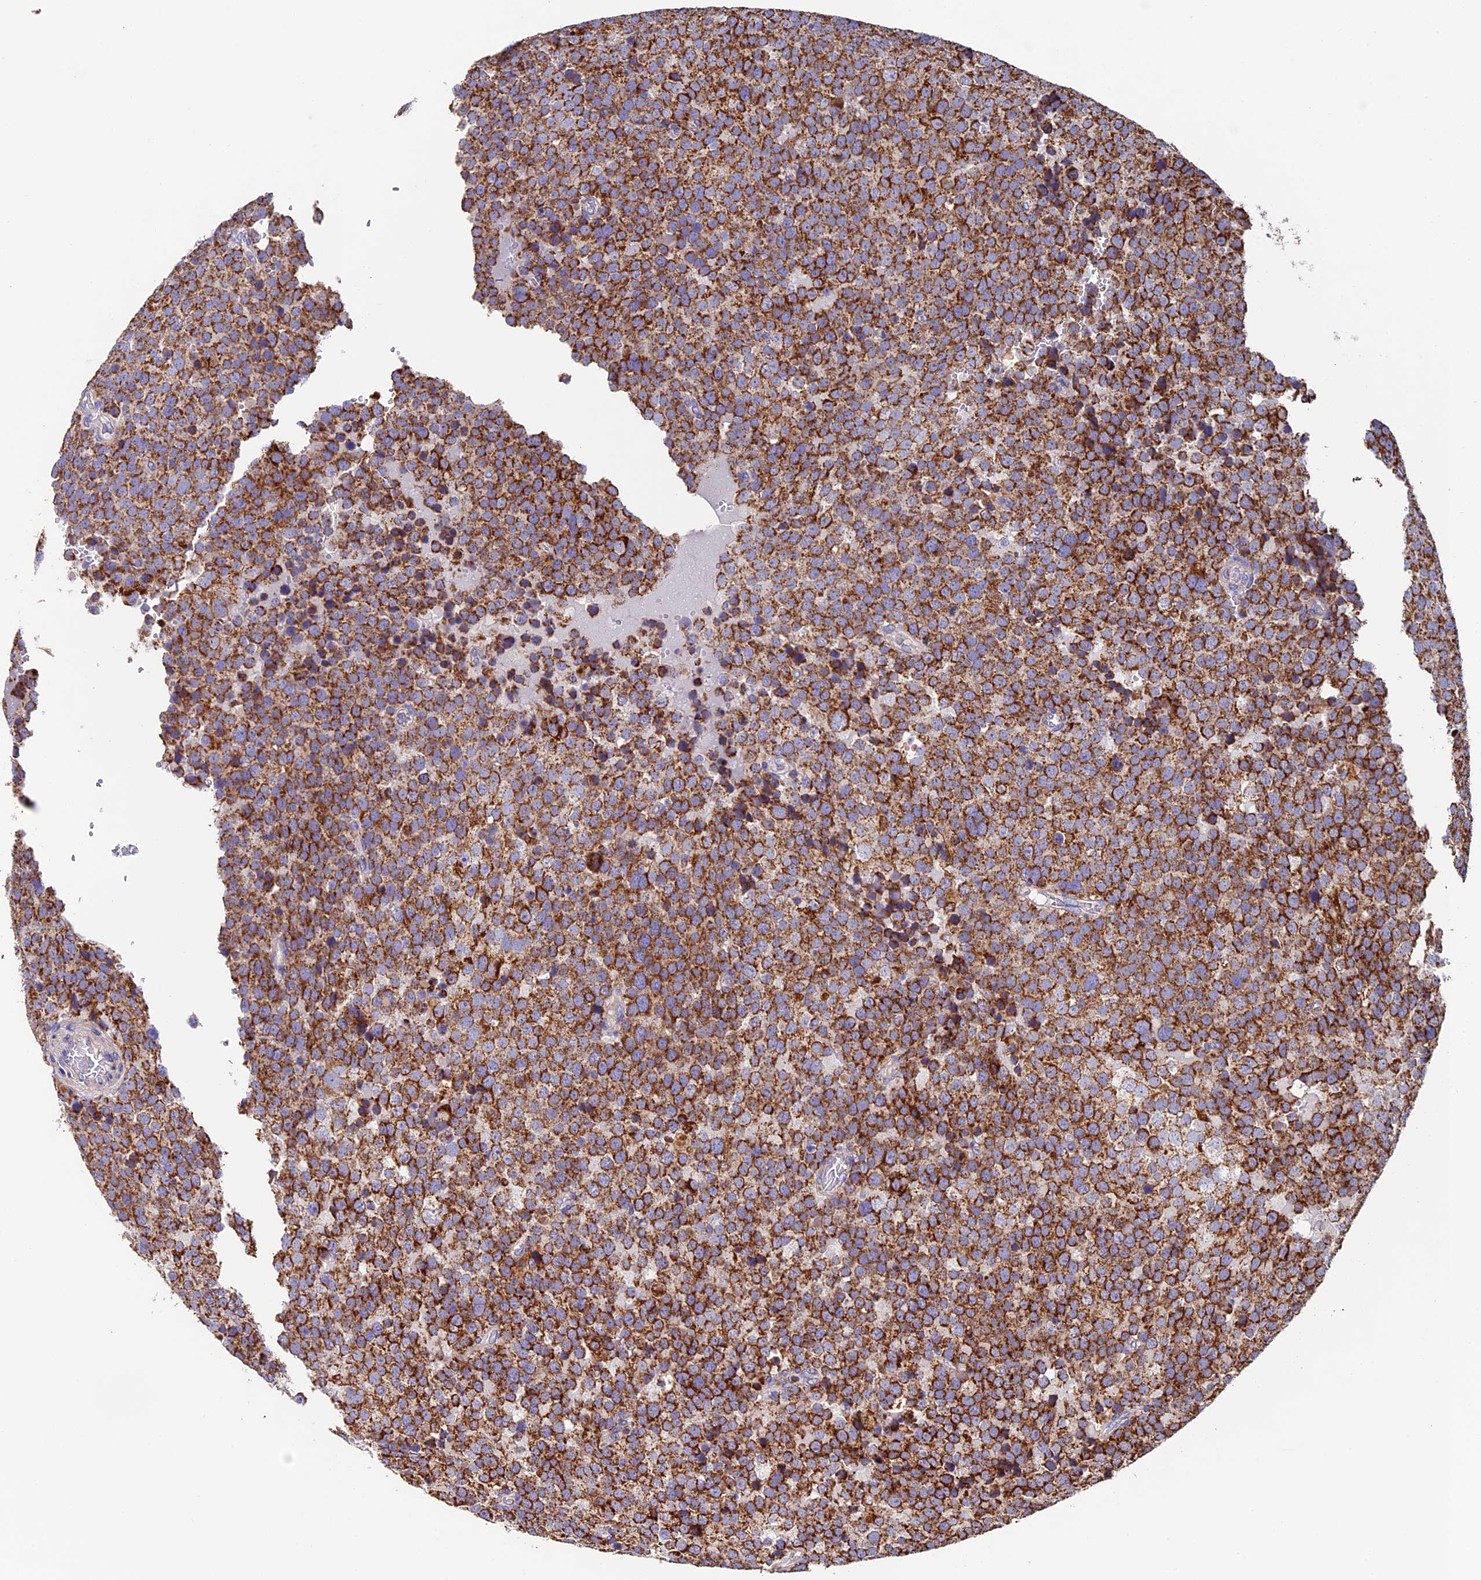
{"staining": {"intensity": "strong", "quantity": ">75%", "location": "cytoplasmic/membranous"}, "tissue": "testis cancer", "cell_type": "Tumor cells", "image_type": "cancer", "snomed": [{"axis": "morphology", "description": "Seminoma, NOS"}, {"axis": "topography", "description": "Testis"}], "caption": "A brown stain labels strong cytoplasmic/membranous staining of a protein in testis seminoma tumor cells. (brown staining indicates protein expression, while blue staining denotes nuclei).", "gene": "ADAT1", "patient": {"sex": "male", "age": 71}}